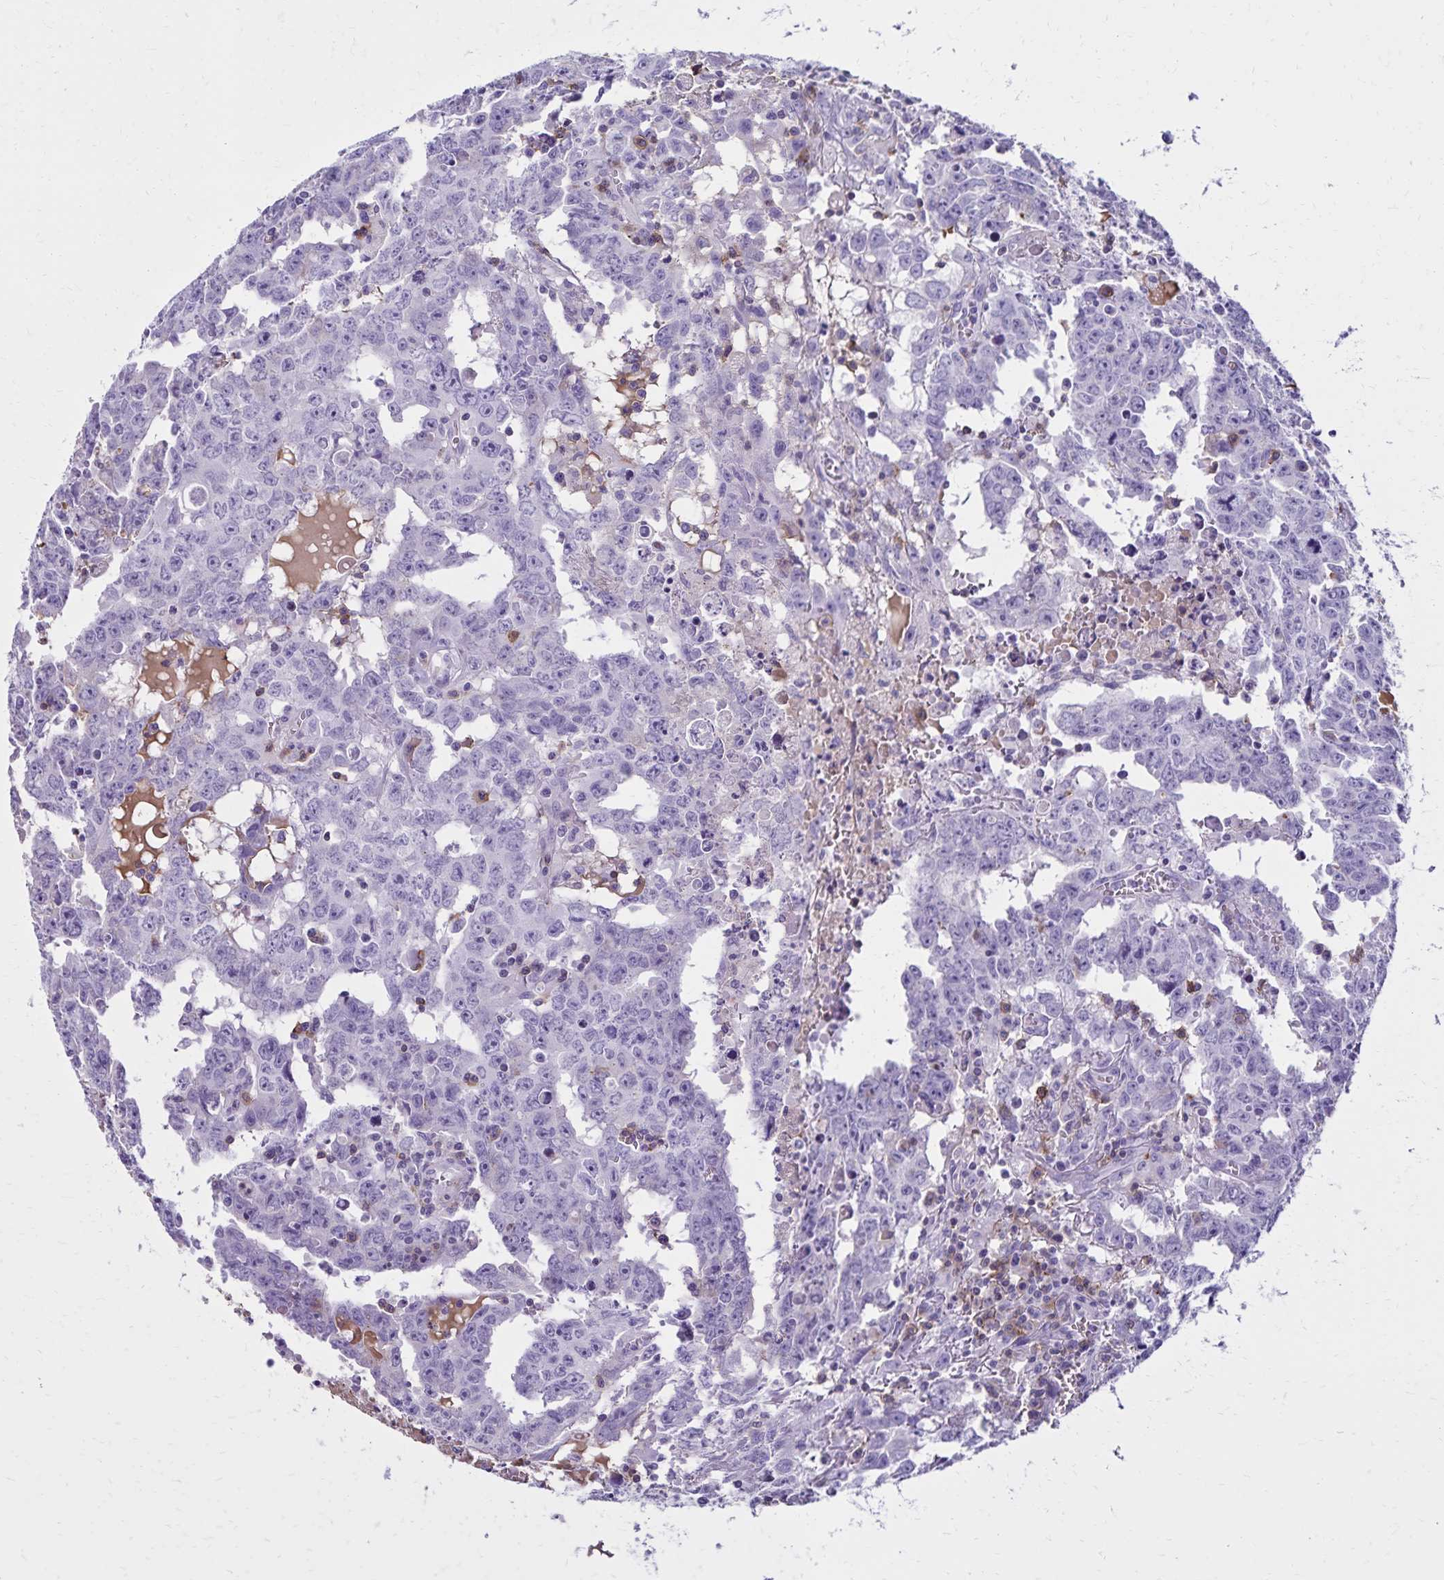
{"staining": {"intensity": "negative", "quantity": "none", "location": "none"}, "tissue": "testis cancer", "cell_type": "Tumor cells", "image_type": "cancer", "snomed": [{"axis": "morphology", "description": "Carcinoma, Embryonal, NOS"}, {"axis": "topography", "description": "Testis"}], "caption": "Human embryonal carcinoma (testis) stained for a protein using IHC displays no positivity in tumor cells.", "gene": "CD27", "patient": {"sex": "male", "age": 22}}